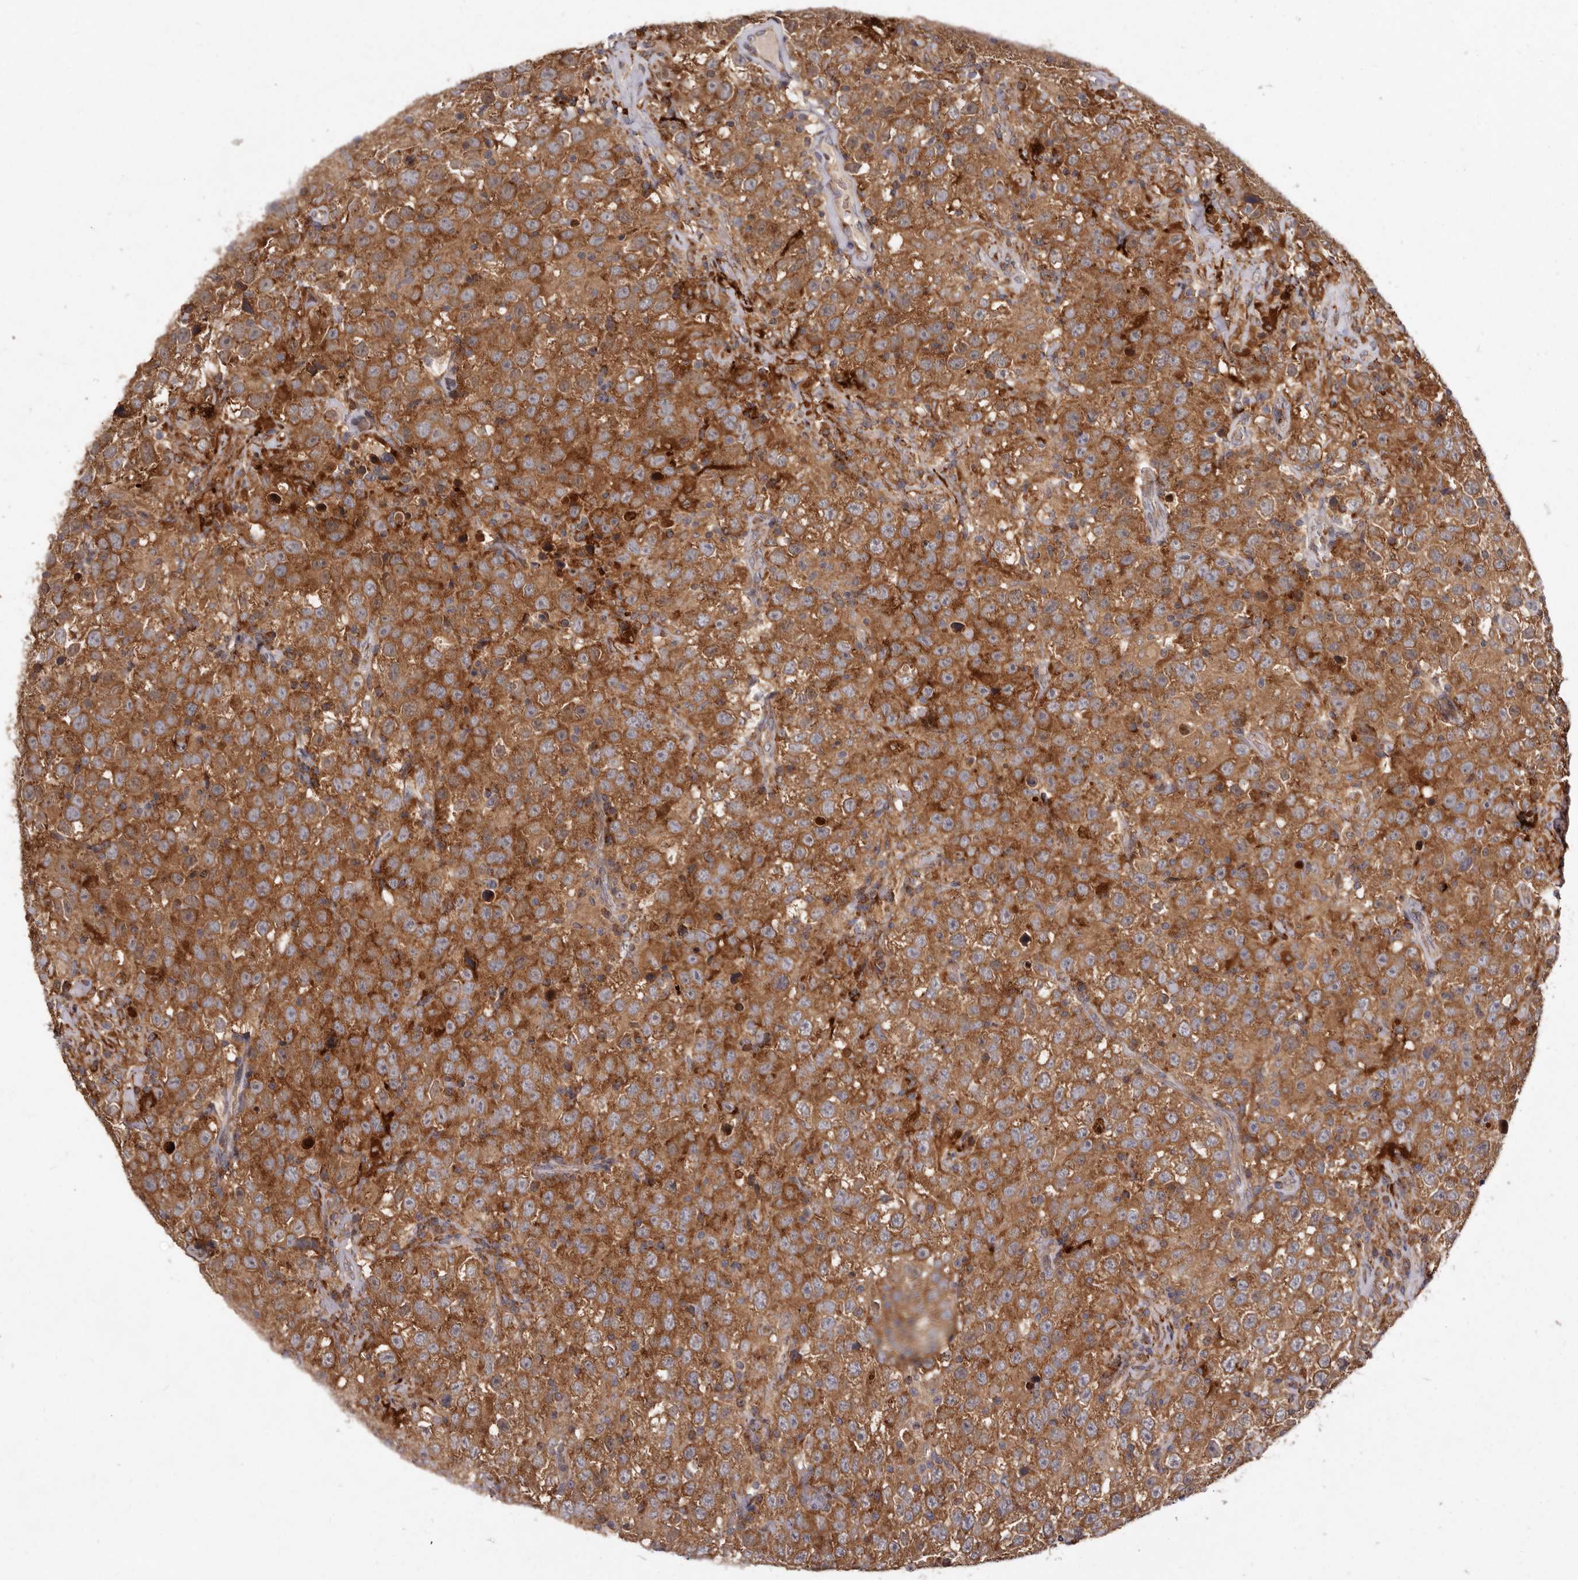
{"staining": {"intensity": "moderate", "quantity": ">75%", "location": "cytoplasmic/membranous"}, "tissue": "testis cancer", "cell_type": "Tumor cells", "image_type": "cancer", "snomed": [{"axis": "morphology", "description": "Seminoma, NOS"}, {"axis": "topography", "description": "Testis"}], "caption": "Immunohistochemical staining of human testis cancer reveals moderate cytoplasmic/membranous protein expression in about >75% of tumor cells. Nuclei are stained in blue.", "gene": "GOT1L1", "patient": {"sex": "male", "age": 41}}